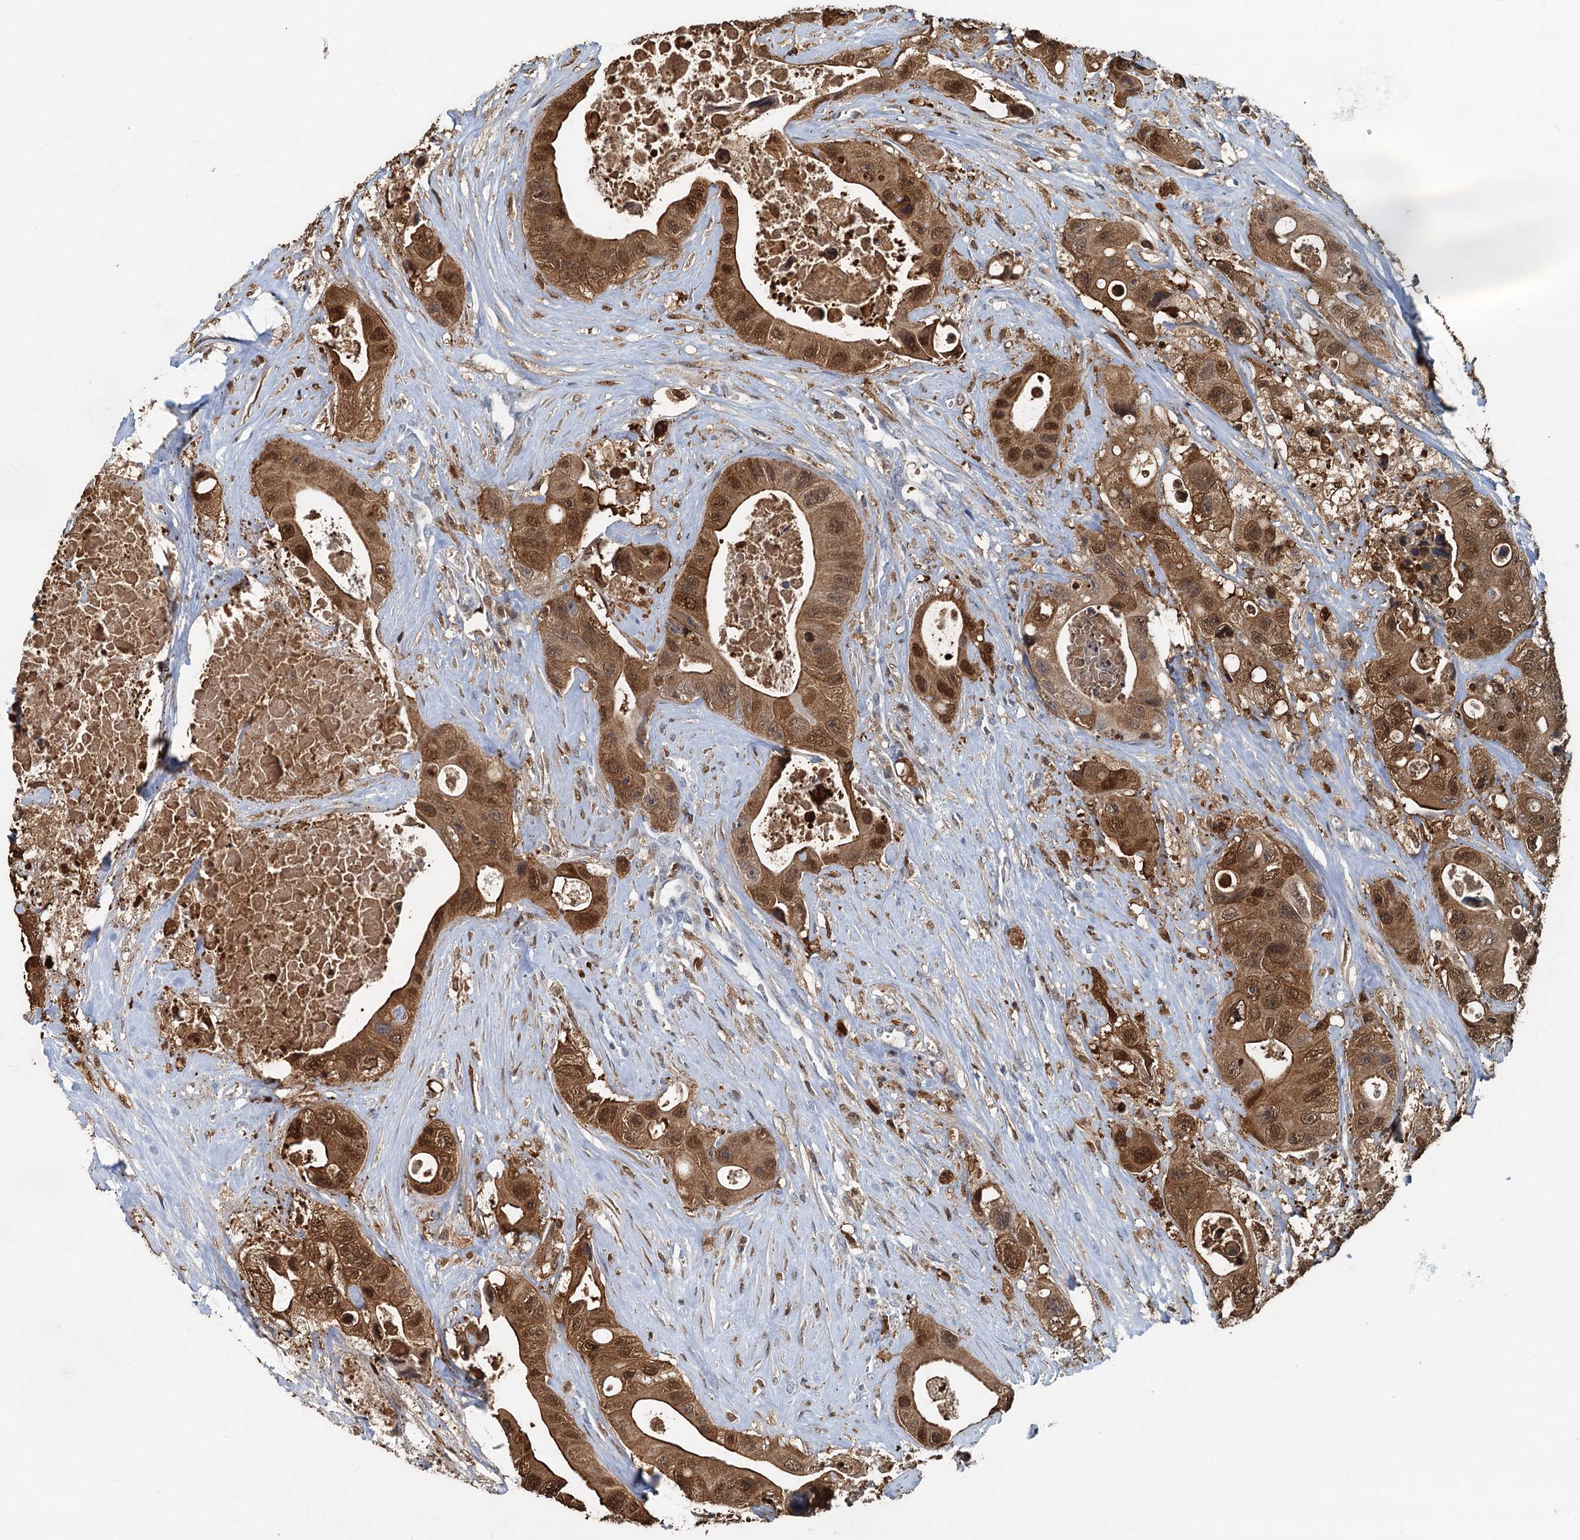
{"staining": {"intensity": "strong", "quantity": ">75%", "location": "cytoplasmic/membranous,nuclear"}, "tissue": "colorectal cancer", "cell_type": "Tumor cells", "image_type": "cancer", "snomed": [{"axis": "morphology", "description": "Adenocarcinoma, NOS"}, {"axis": "topography", "description": "Colon"}], "caption": "Colorectal adenocarcinoma stained with DAB (3,3'-diaminobenzidine) immunohistochemistry exhibits high levels of strong cytoplasmic/membranous and nuclear positivity in about >75% of tumor cells.", "gene": "S100A6", "patient": {"sex": "female", "age": 46}}